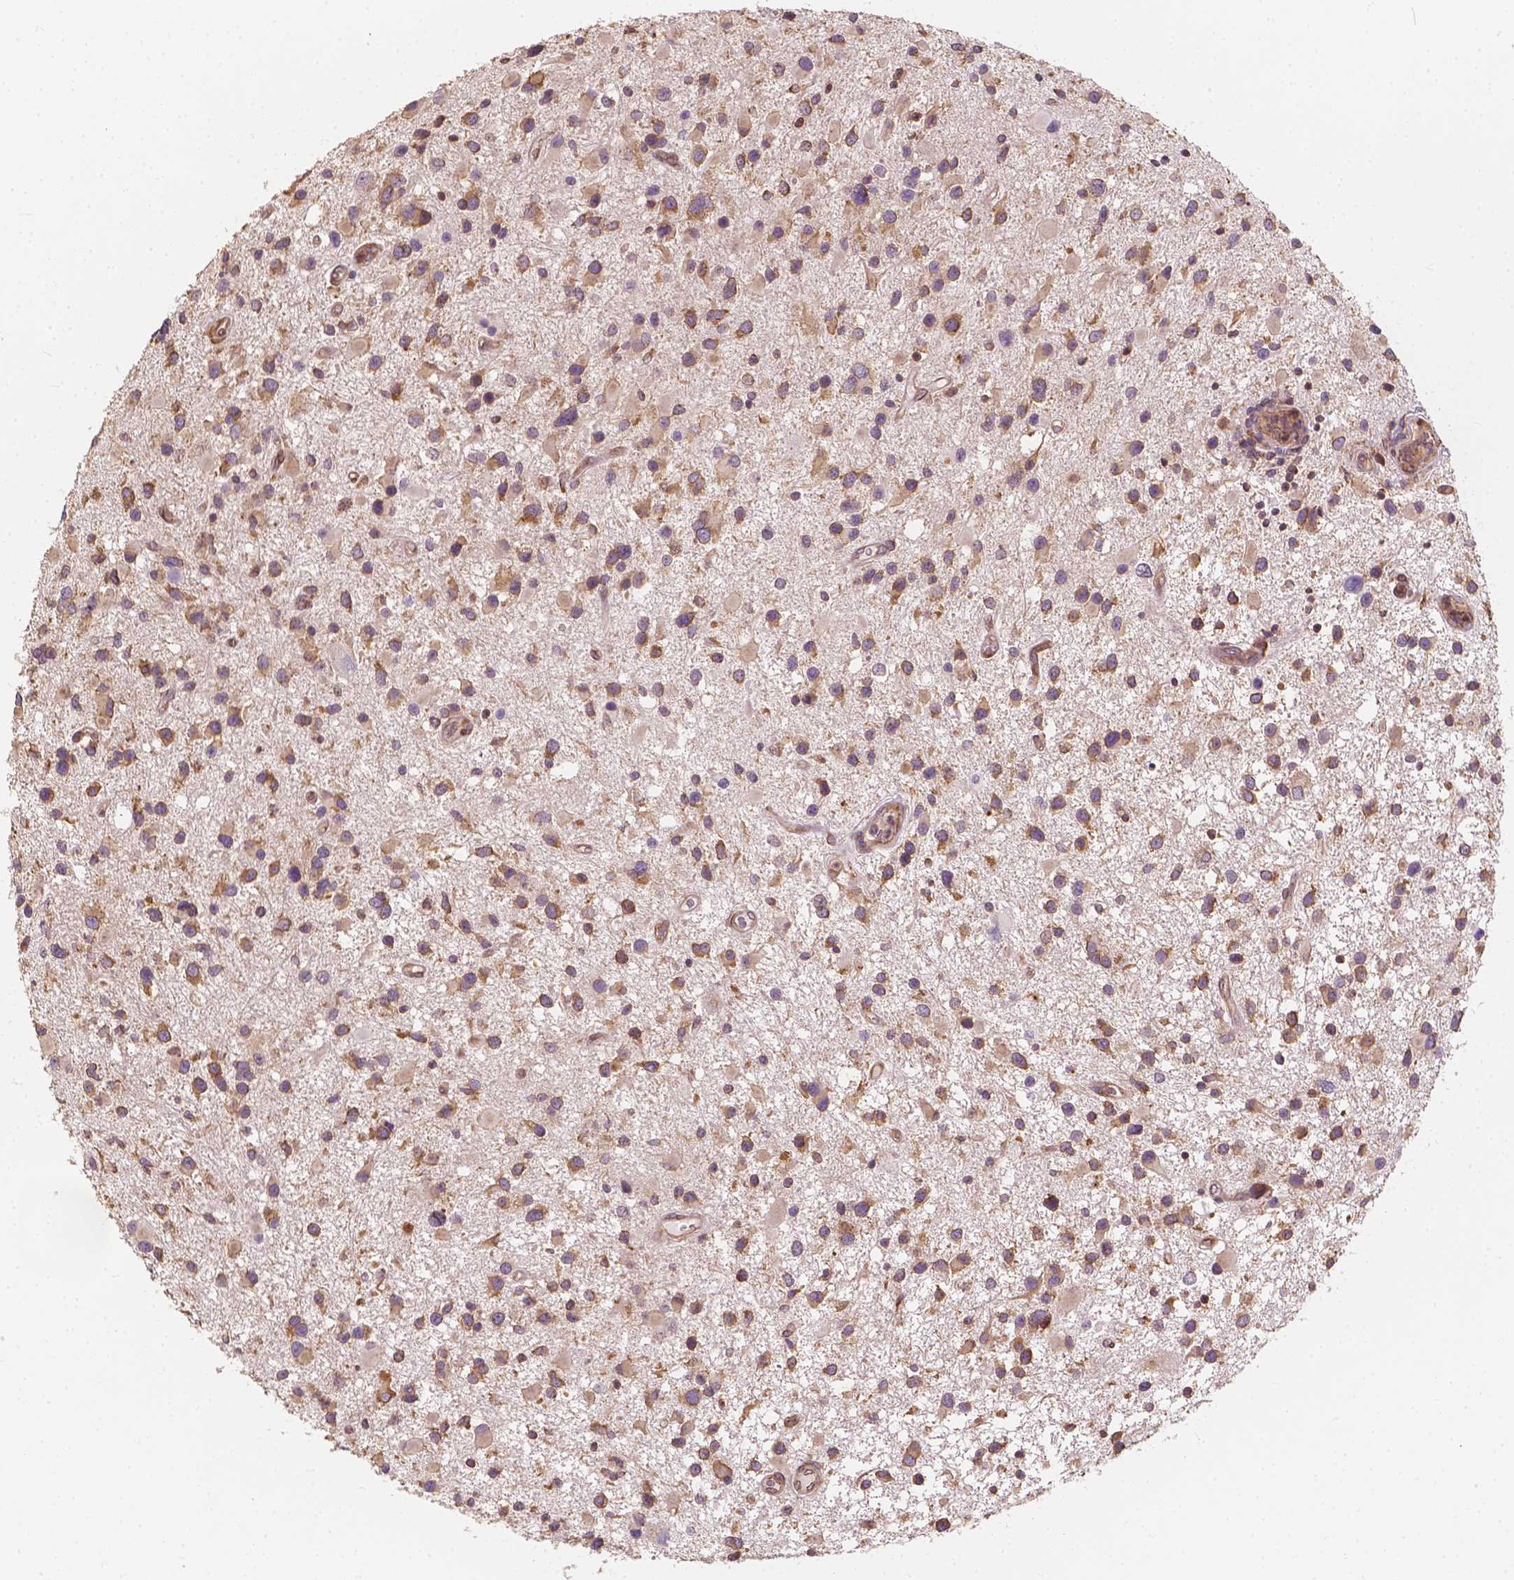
{"staining": {"intensity": "moderate", "quantity": ">75%", "location": "cytoplasmic/membranous"}, "tissue": "glioma", "cell_type": "Tumor cells", "image_type": "cancer", "snomed": [{"axis": "morphology", "description": "Glioma, malignant, Low grade"}, {"axis": "topography", "description": "Brain"}], "caption": "Protein expression analysis of malignant glioma (low-grade) exhibits moderate cytoplasmic/membranous expression in approximately >75% of tumor cells.", "gene": "G3BP1", "patient": {"sex": "female", "age": 32}}